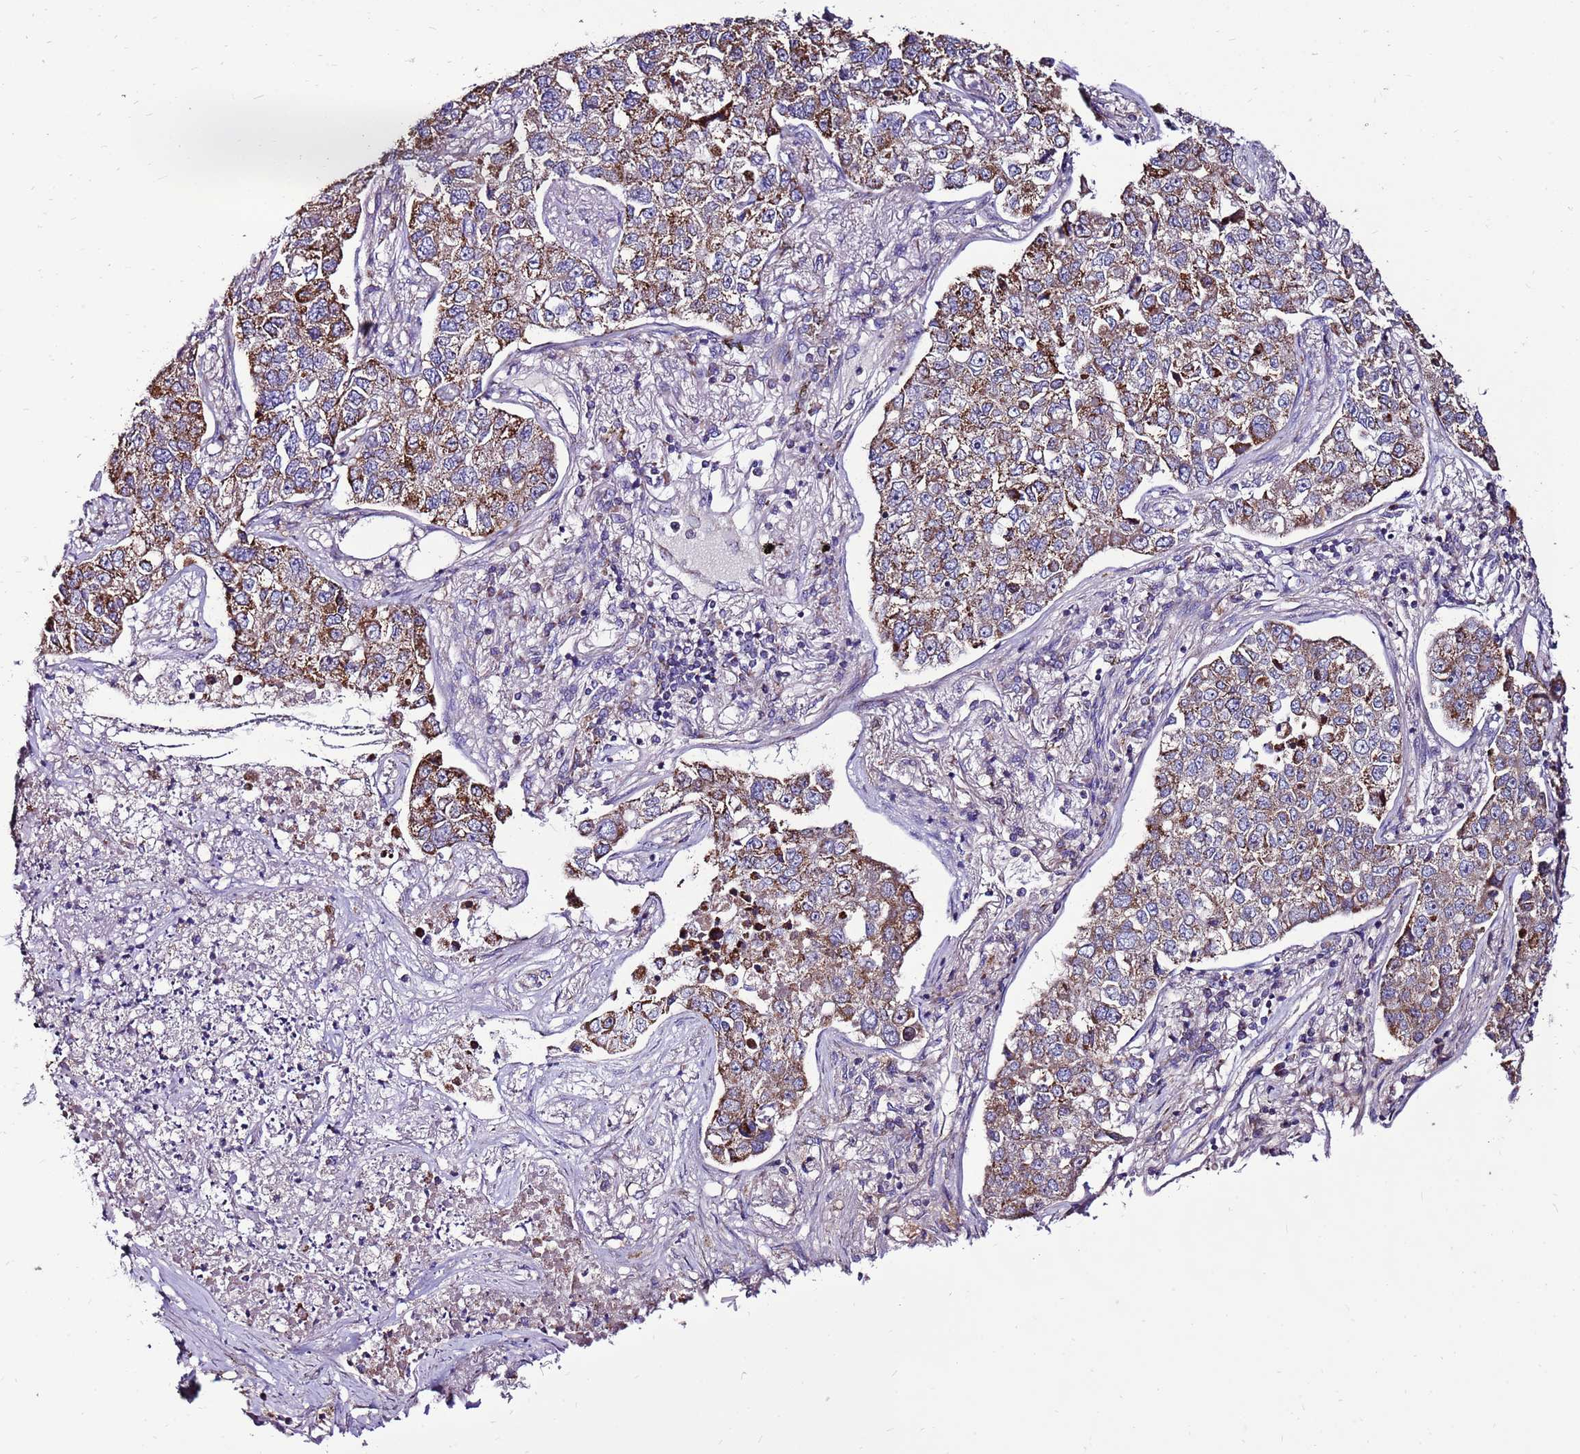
{"staining": {"intensity": "moderate", "quantity": ">75%", "location": "cytoplasmic/membranous"}, "tissue": "lung cancer", "cell_type": "Tumor cells", "image_type": "cancer", "snomed": [{"axis": "morphology", "description": "Adenocarcinoma, NOS"}, {"axis": "topography", "description": "Lung"}], "caption": "This histopathology image demonstrates IHC staining of lung adenocarcinoma, with medium moderate cytoplasmic/membranous staining in about >75% of tumor cells.", "gene": "SPSB3", "patient": {"sex": "male", "age": 49}}